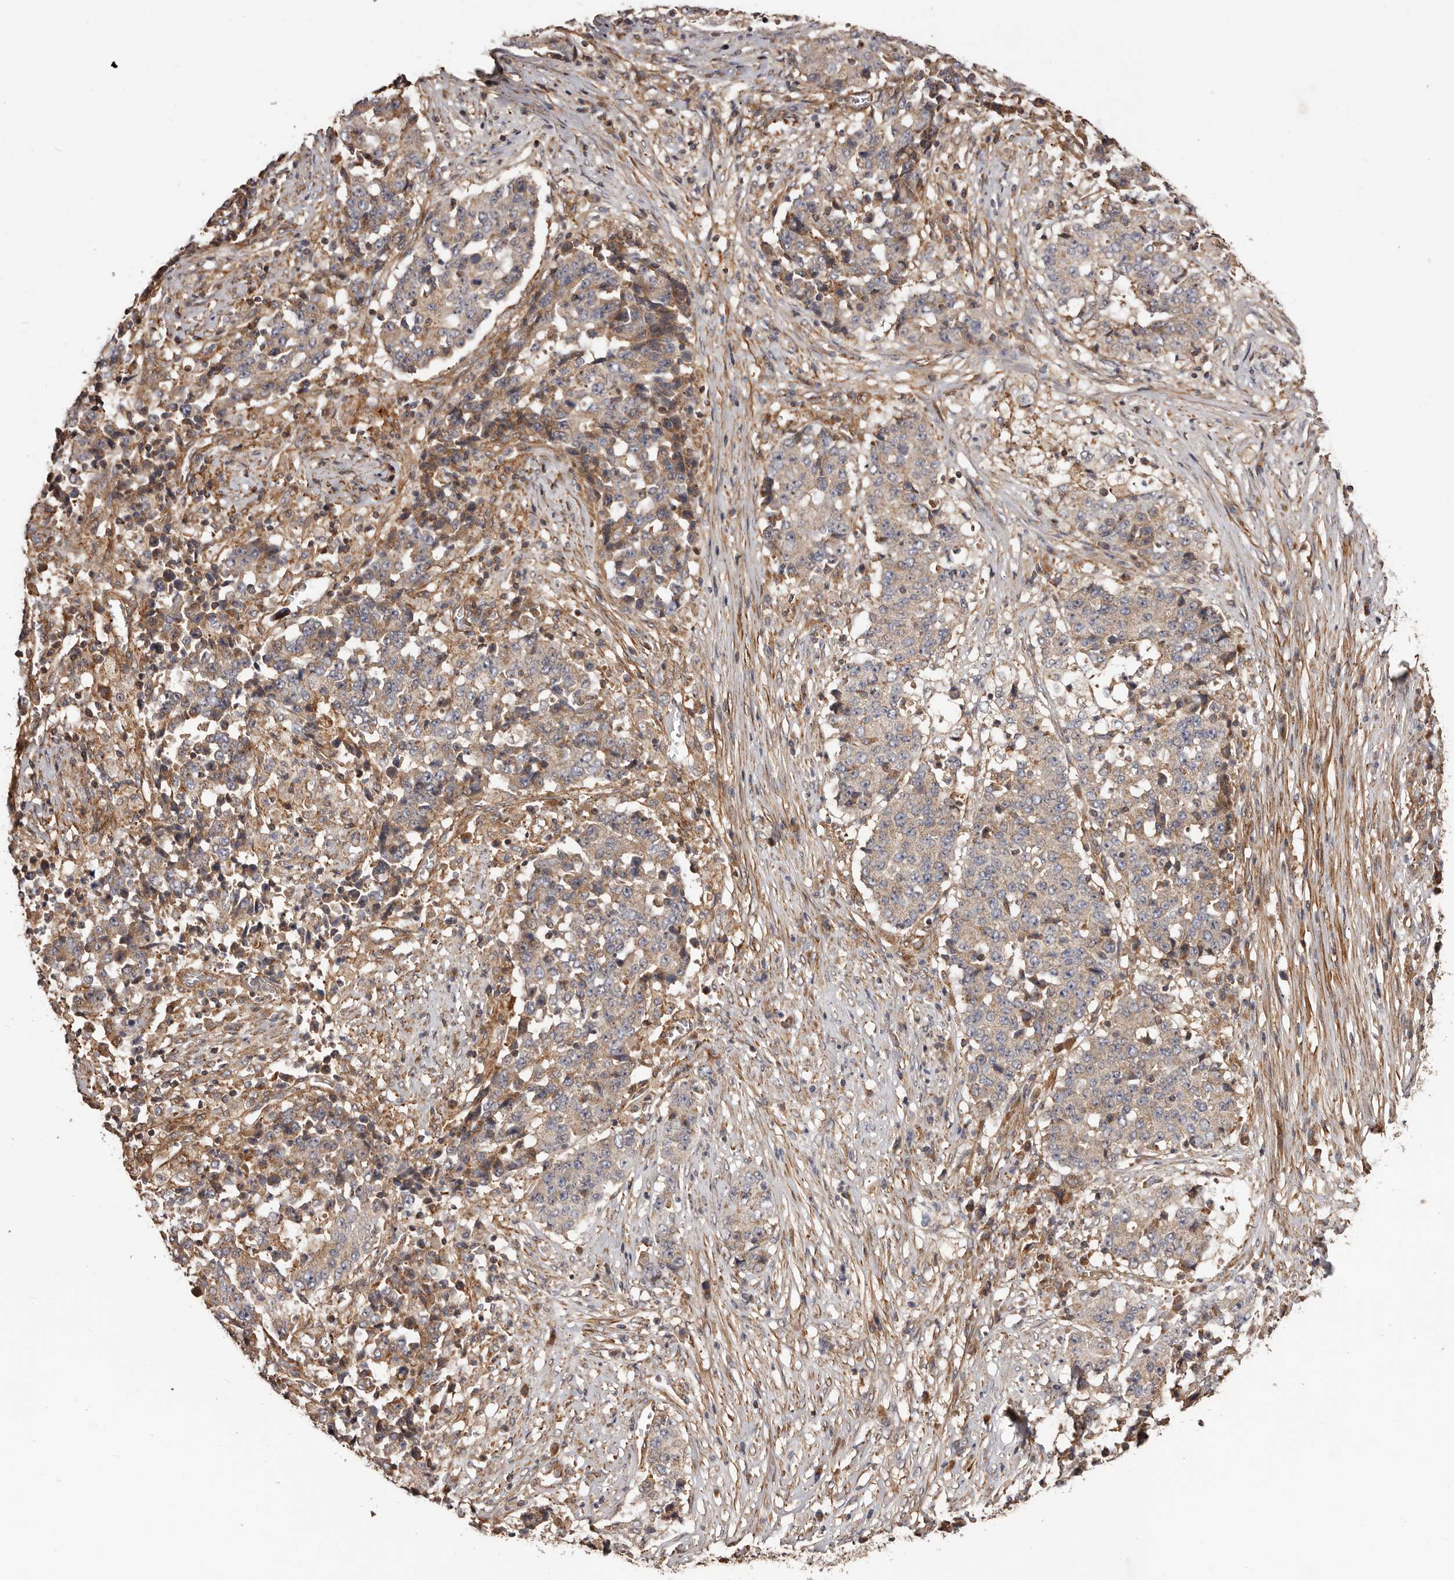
{"staining": {"intensity": "weak", "quantity": ">75%", "location": "cytoplasmic/membranous"}, "tissue": "stomach cancer", "cell_type": "Tumor cells", "image_type": "cancer", "snomed": [{"axis": "morphology", "description": "Adenocarcinoma, NOS"}, {"axis": "topography", "description": "Stomach"}], "caption": "High-magnification brightfield microscopy of stomach cancer (adenocarcinoma) stained with DAB (brown) and counterstained with hematoxylin (blue). tumor cells exhibit weak cytoplasmic/membranous expression is seen in approximately>75% of cells.", "gene": "GTPBP1", "patient": {"sex": "male", "age": 59}}